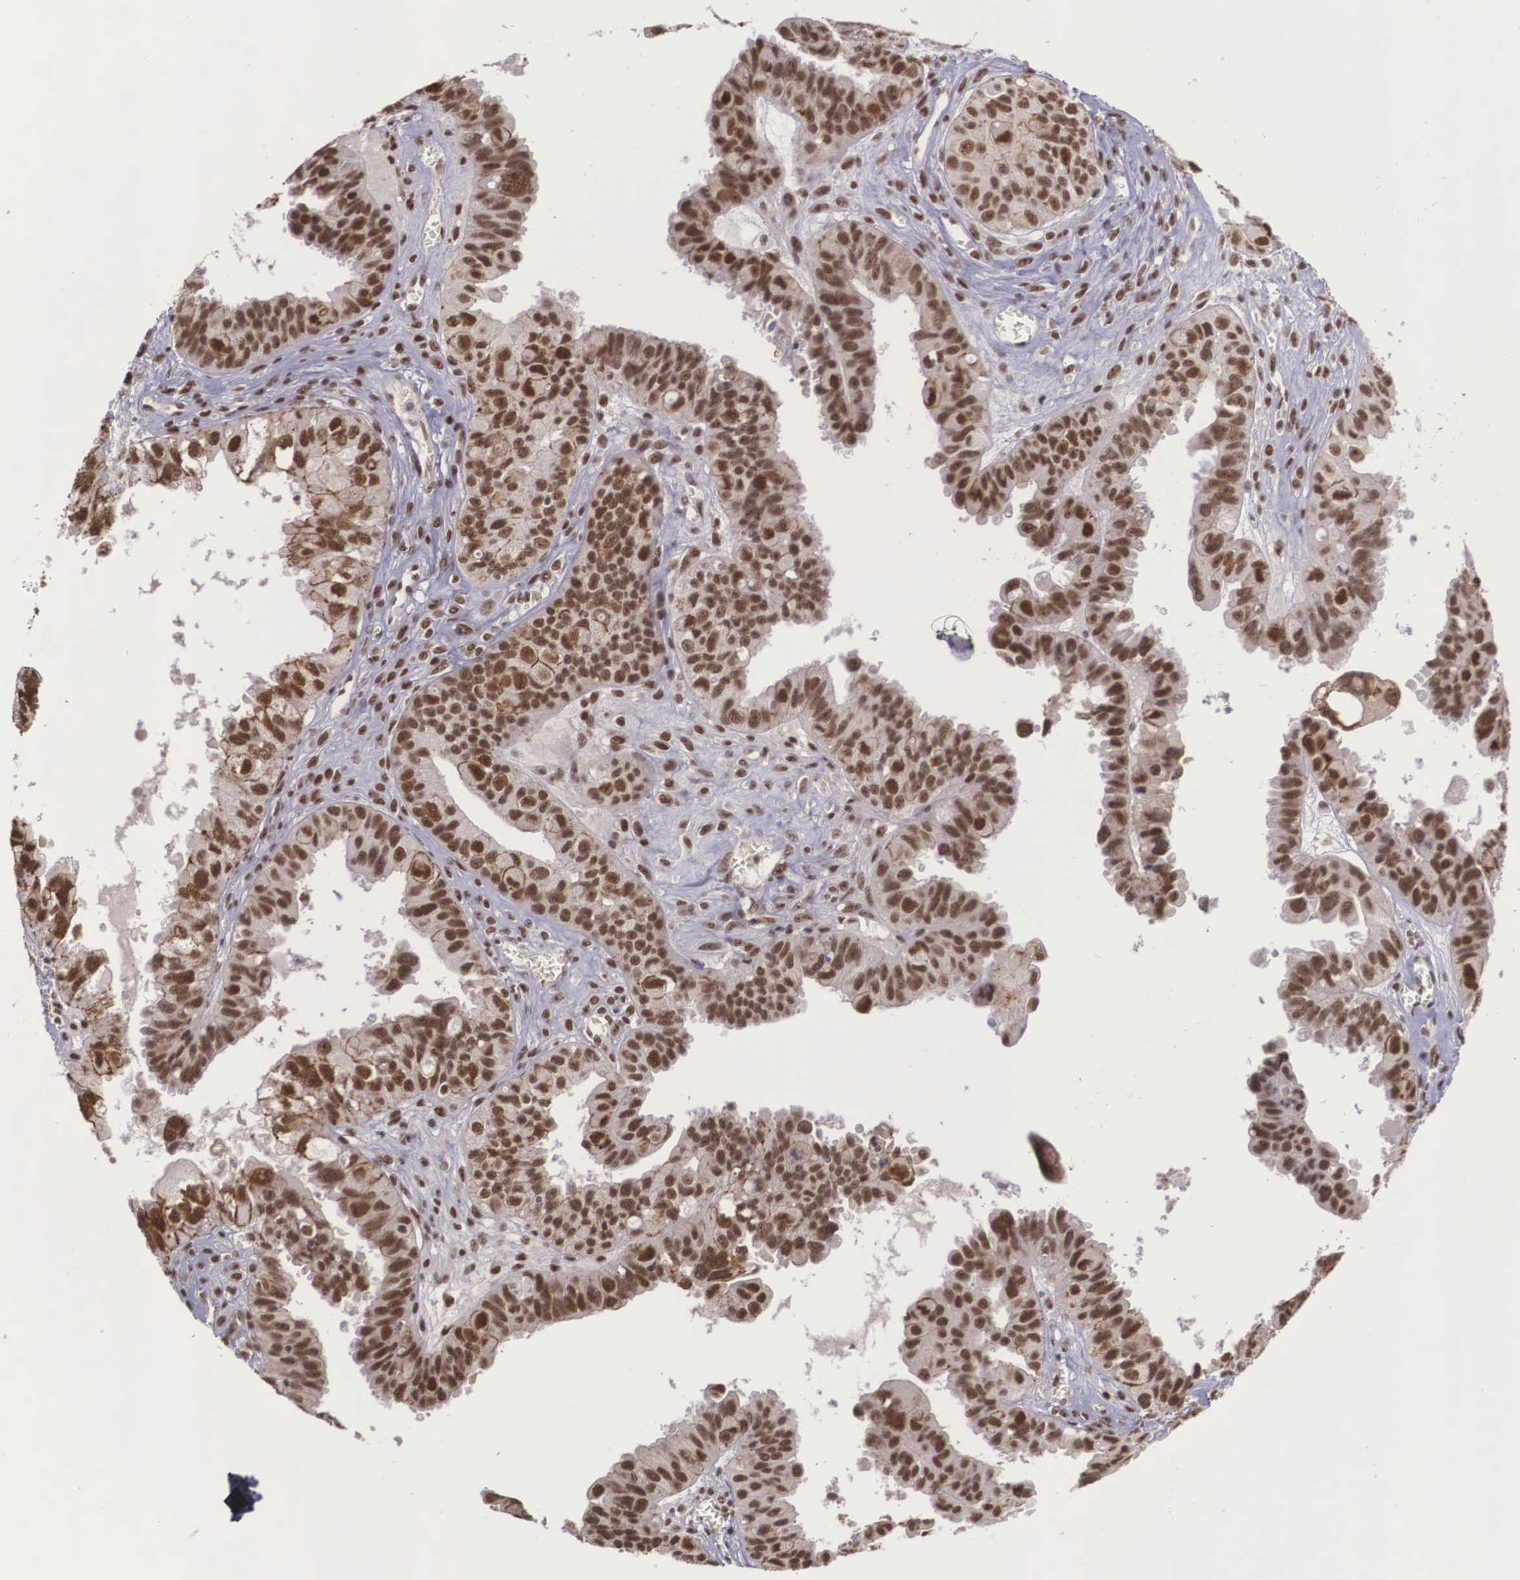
{"staining": {"intensity": "strong", "quantity": ">75%", "location": "cytoplasmic/membranous,nuclear"}, "tissue": "ovarian cancer", "cell_type": "Tumor cells", "image_type": "cancer", "snomed": [{"axis": "morphology", "description": "Carcinoma, endometroid"}, {"axis": "topography", "description": "Ovary"}], "caption": "Protein staining of ovarian endometroid carcinoma tissue demonstrates strong cytoplasmic/membranous and nuclear expression in about >75% of tumor cells.", "gene": "POLR2F", "patient": {"sex": "female", "age": 85}}